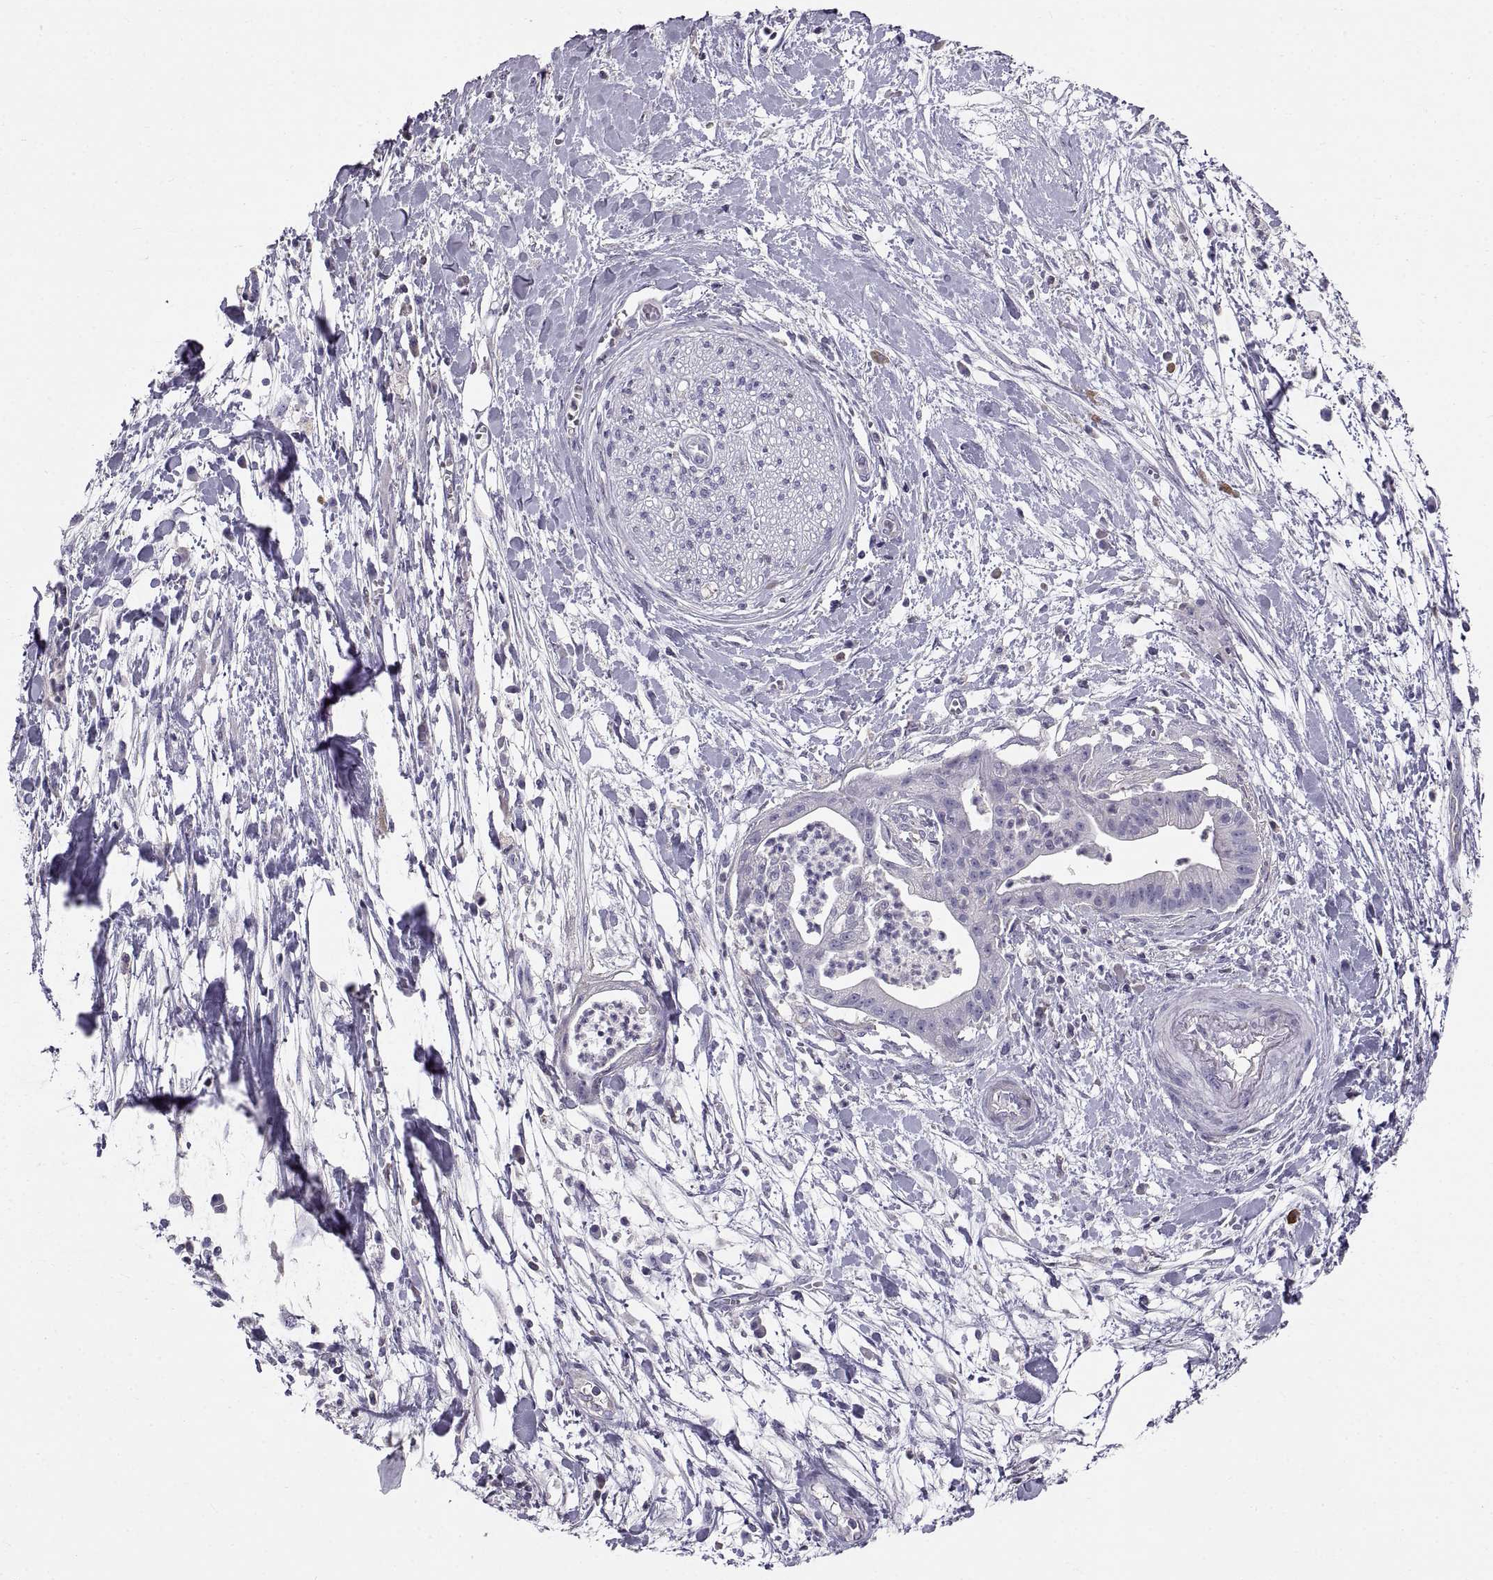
{"staining": {"intensity": "negative", "quantity": "none", "location": "none"}, "tissue": "pancreatic cancer", "cell_type": "Tumor cells", "image_type": "cancer", "snomed": [{"axis": "morphology", "description": "Normal tissue, NOS"}, {"axis": "morphology", "description": "Adenocarcinoma, NOS"}, {"axis": "topography", "description": "Lymph node"}, {"axis": "topography", "description": "Pancreas"}], "caption": "A high-resolution photomicrograph shows immunohistochemistry staining of adenocarcinoma (pancreatic), which reveals no significant staining in tumor cells.", "gene": "ADAM32", "patient": {"sex": "female", "age": 58}}